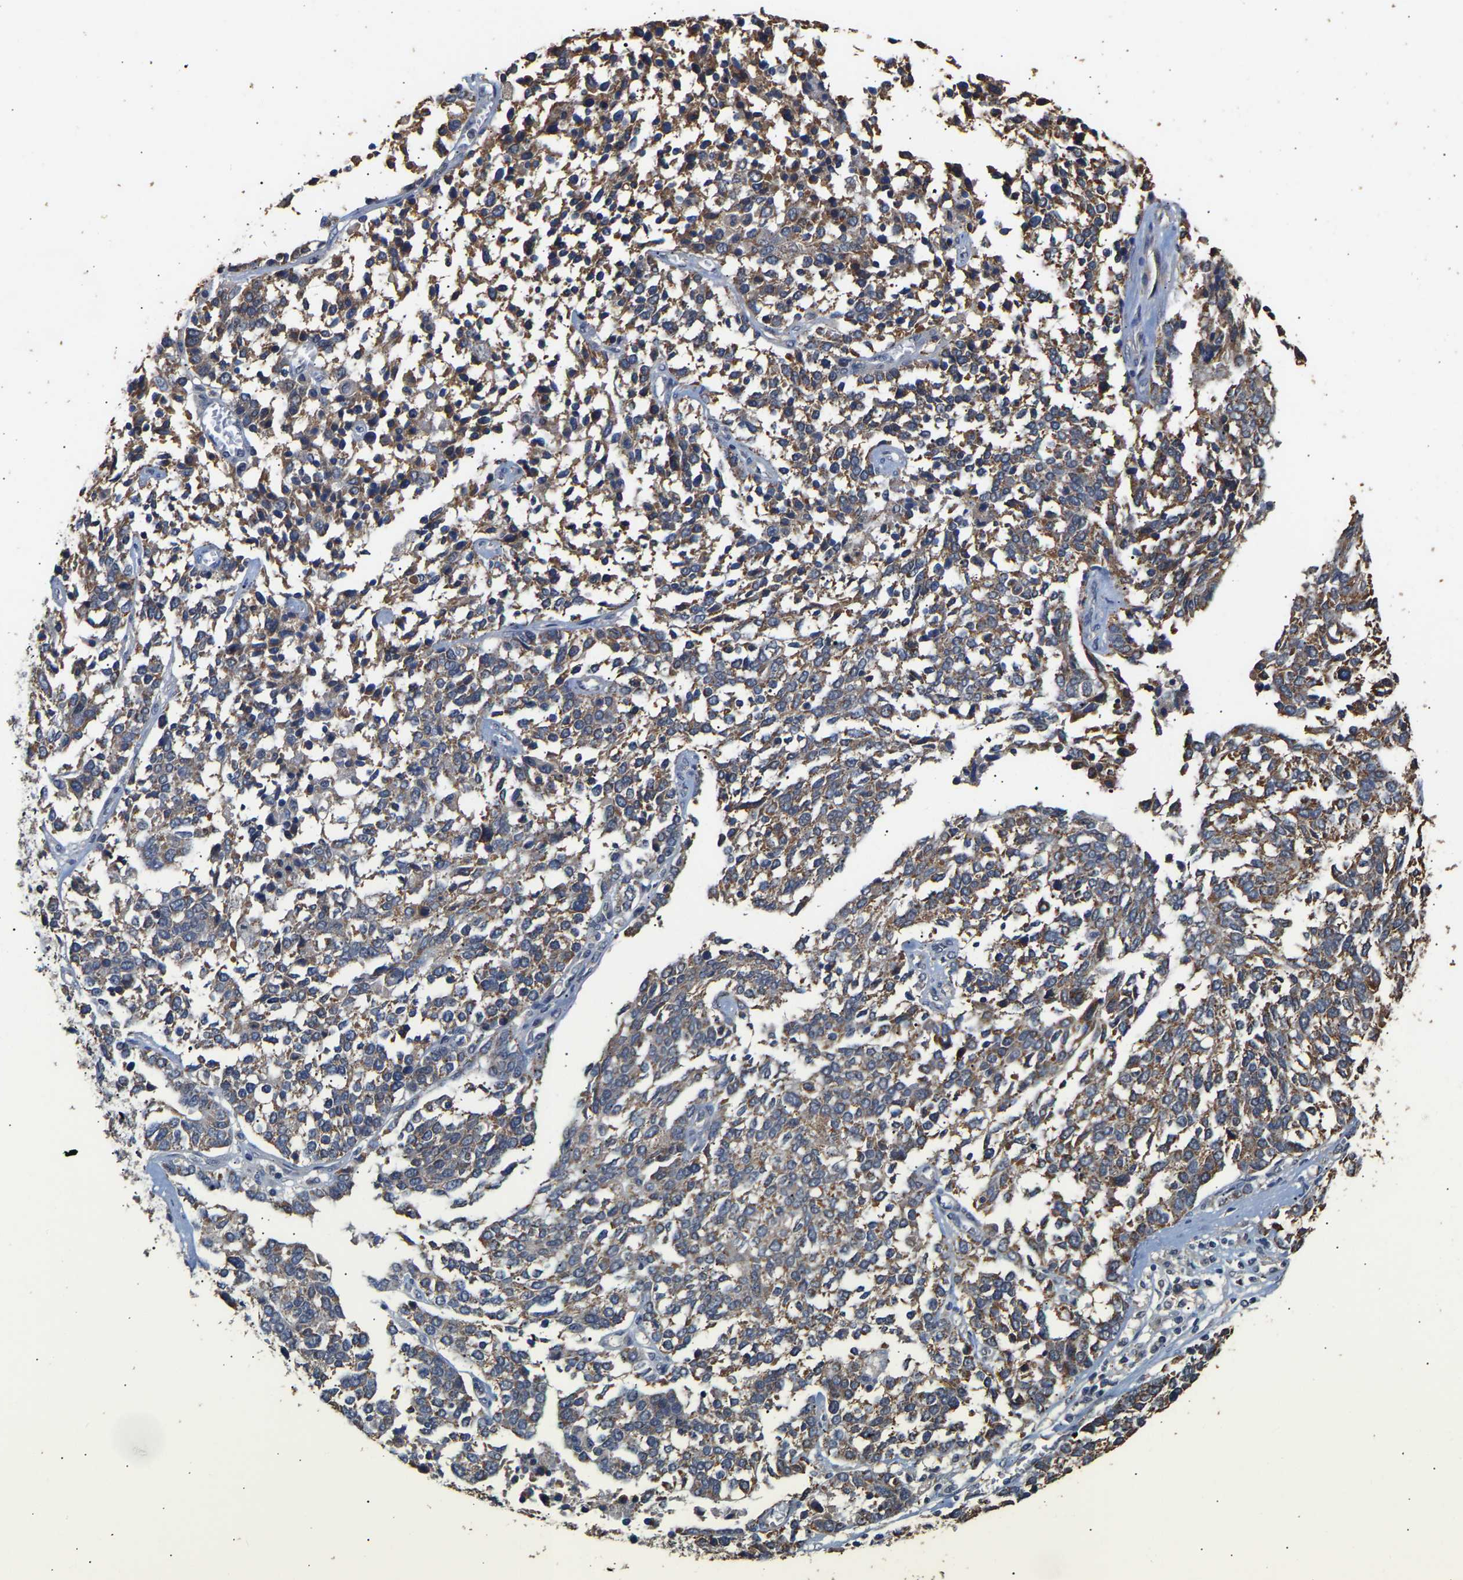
{"staining": {"intensity": "moderate", "quantity": ">75%", "location": "cytoplasmic/membranous"}, "tissue": "ovarian cancer", "cell_type": "Tumor cells", "image_type": "cancer", "snomed": [{"axis": "morphology", "description": "Cystadenocarcinoma, serous, NOS"}, {"axis": "topography", "description": "Ovary"}], "caption": "Immunohistochemical staining of human ovarian serous cystadenocarcinoma reveals medium levels of moderate cytoplasmic/membranous protein staining in about >75% of tumor cells.", "gene": "ZNF26", "patient": {"sex": "female", "age": 44}}